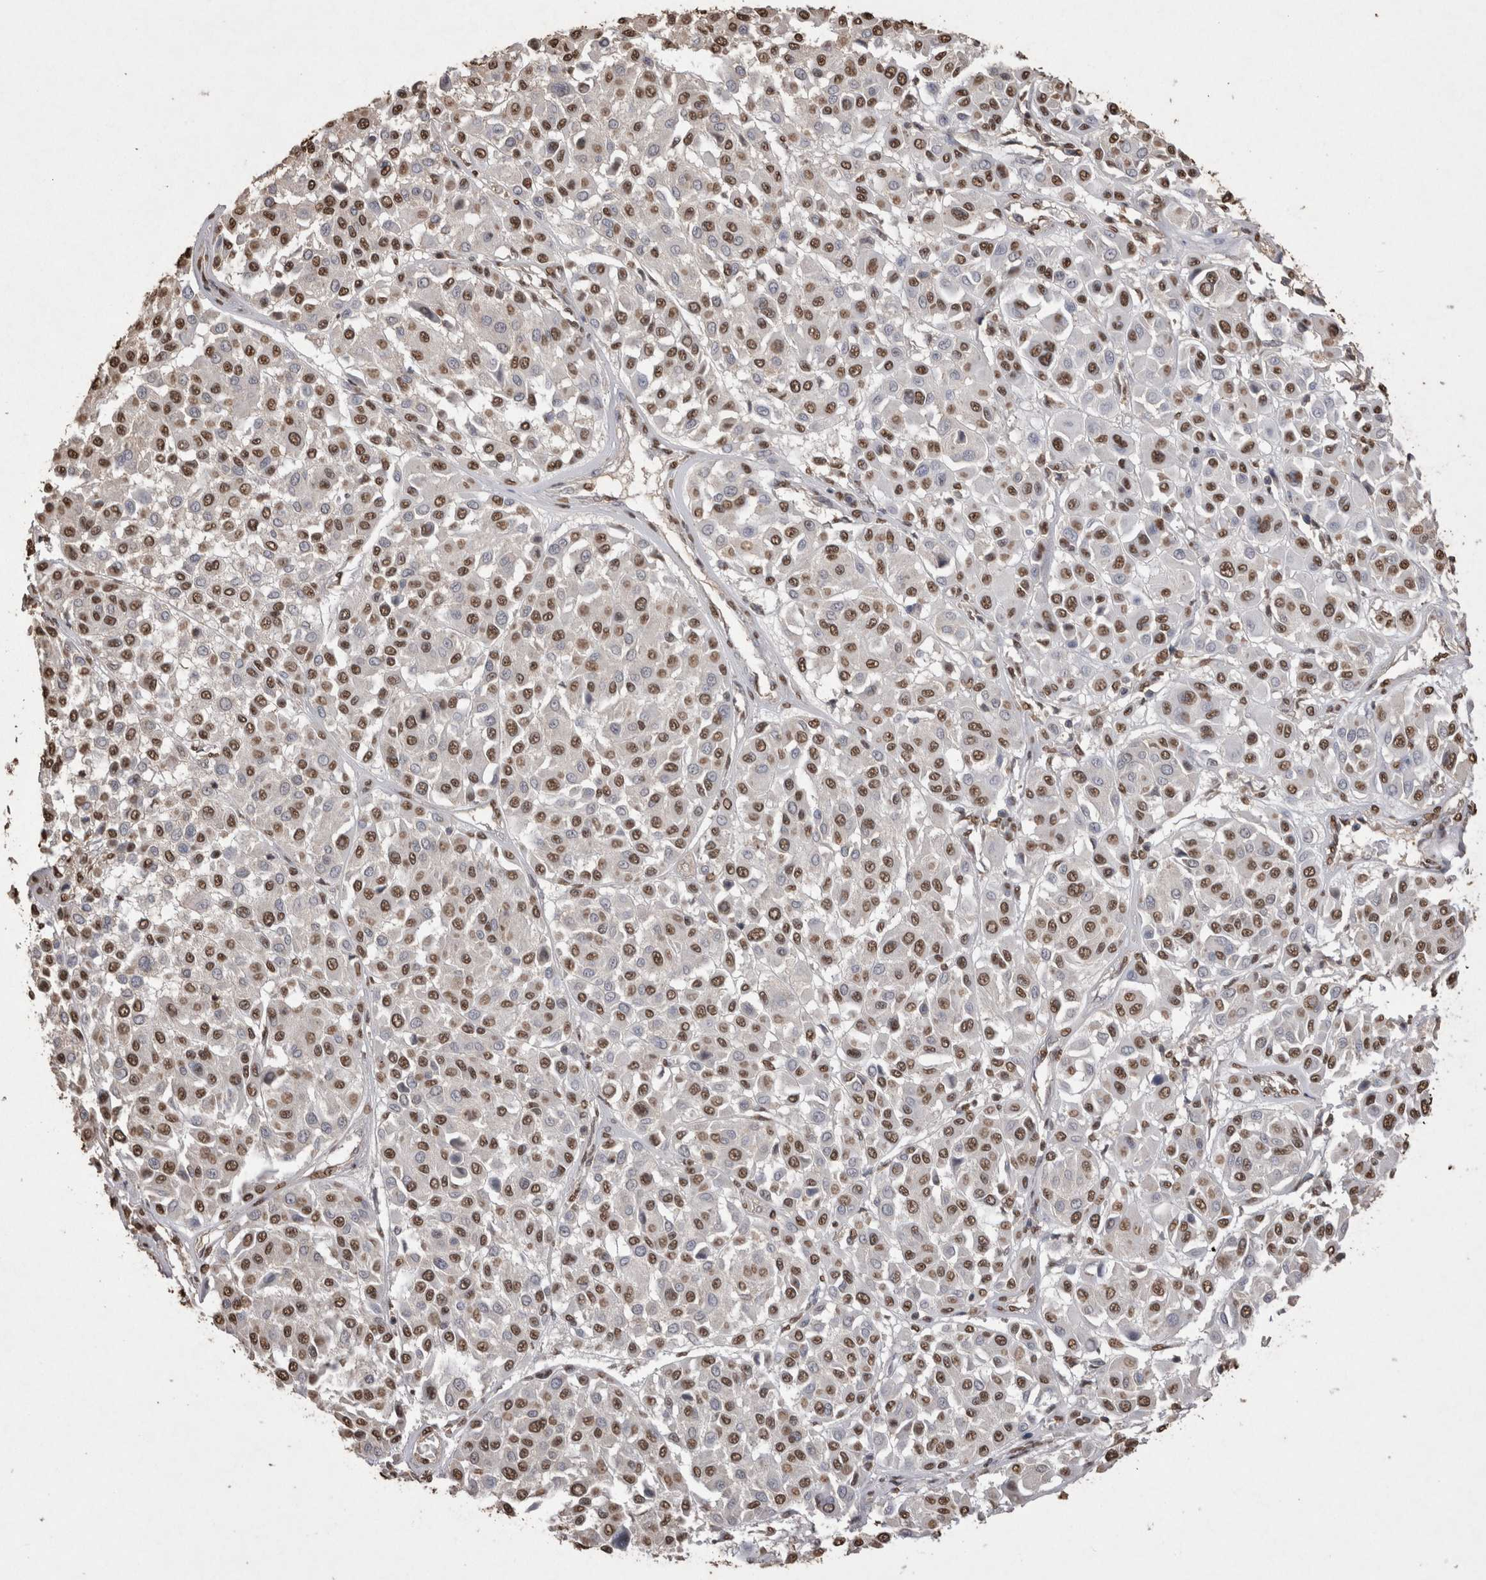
{"staining": {"intensity": "moderate", "quantity": ">75%", "location": "nuclear"}, "tissue": "melanoma", "cell_type": "Tumor cells", "image_type": "cancer", "snomed": [{"axis": "morphology", "description": "Malignant melanoma, Metastatic site"}, {"axis": "topography", "description": "Soft tissue"}], "caption": "About >75% of tumor cells in malignant melanoma (metastatic site) display moderate nuclear protein staining as visualized by brown immunohistochemical staining.", "gene": "POU5F1", "patient": {"sex": "male", "age": 41}}